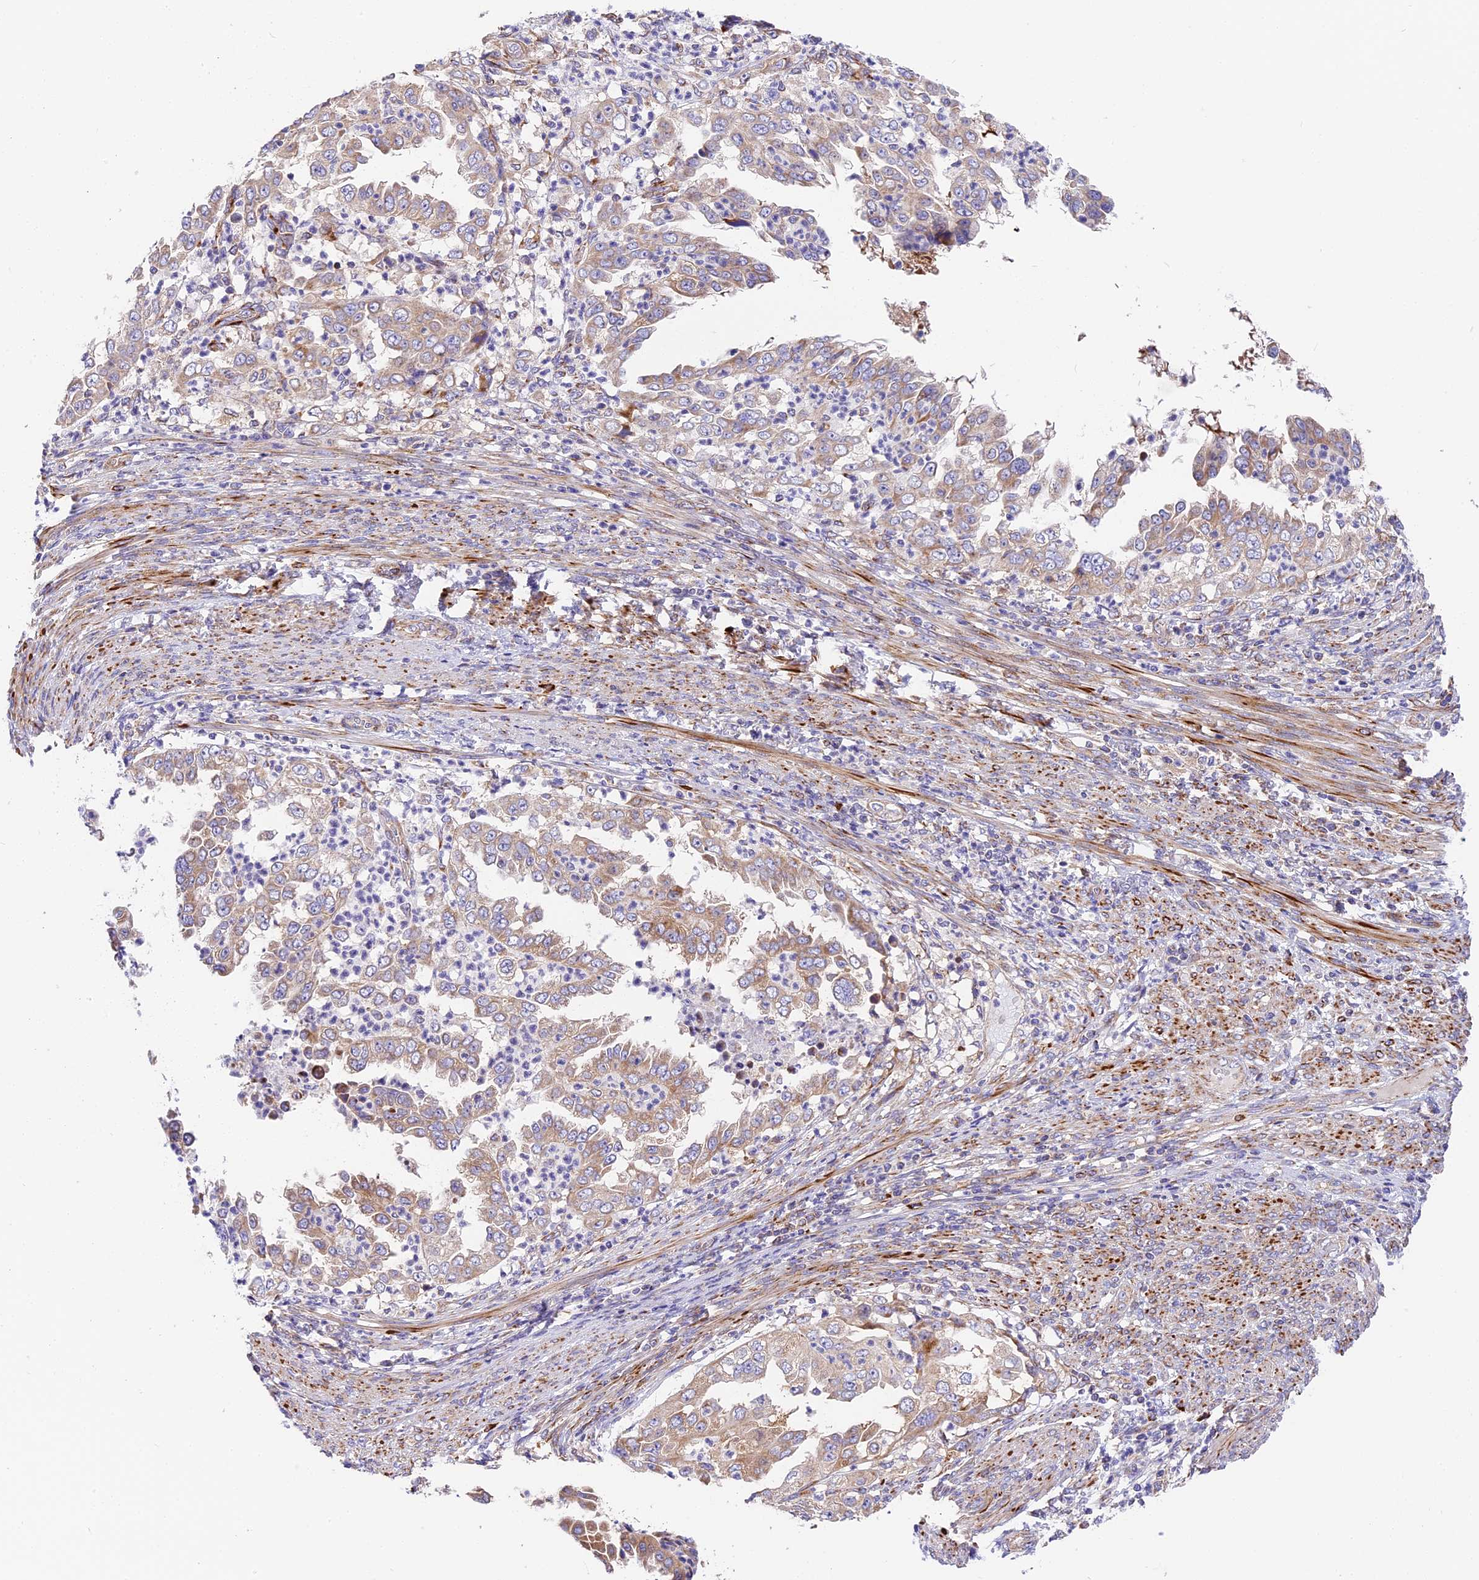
{"staining": {"intensity": "weak", "quantity": "25%-75%", "location": "cytoplasmic/membranous"}, "tissue": "endometrial cancer", "cell_type": "Tumor cells", "image_type": "cancer", "snomed": [{"axis": "morphology", "description": "Adenocarcinoma, NOS"}, {"axis": "topography", "description": "Endometrium"}], "caption": "Brown immunohistochemical staining in human endometrial cancer (adenocarcinoma) displays weak cytoplasmic/membranous positivity in about 25%-75% of tumor cells.", "gene": "MRAS", "patient": {"sex": "female", "age": 85}}